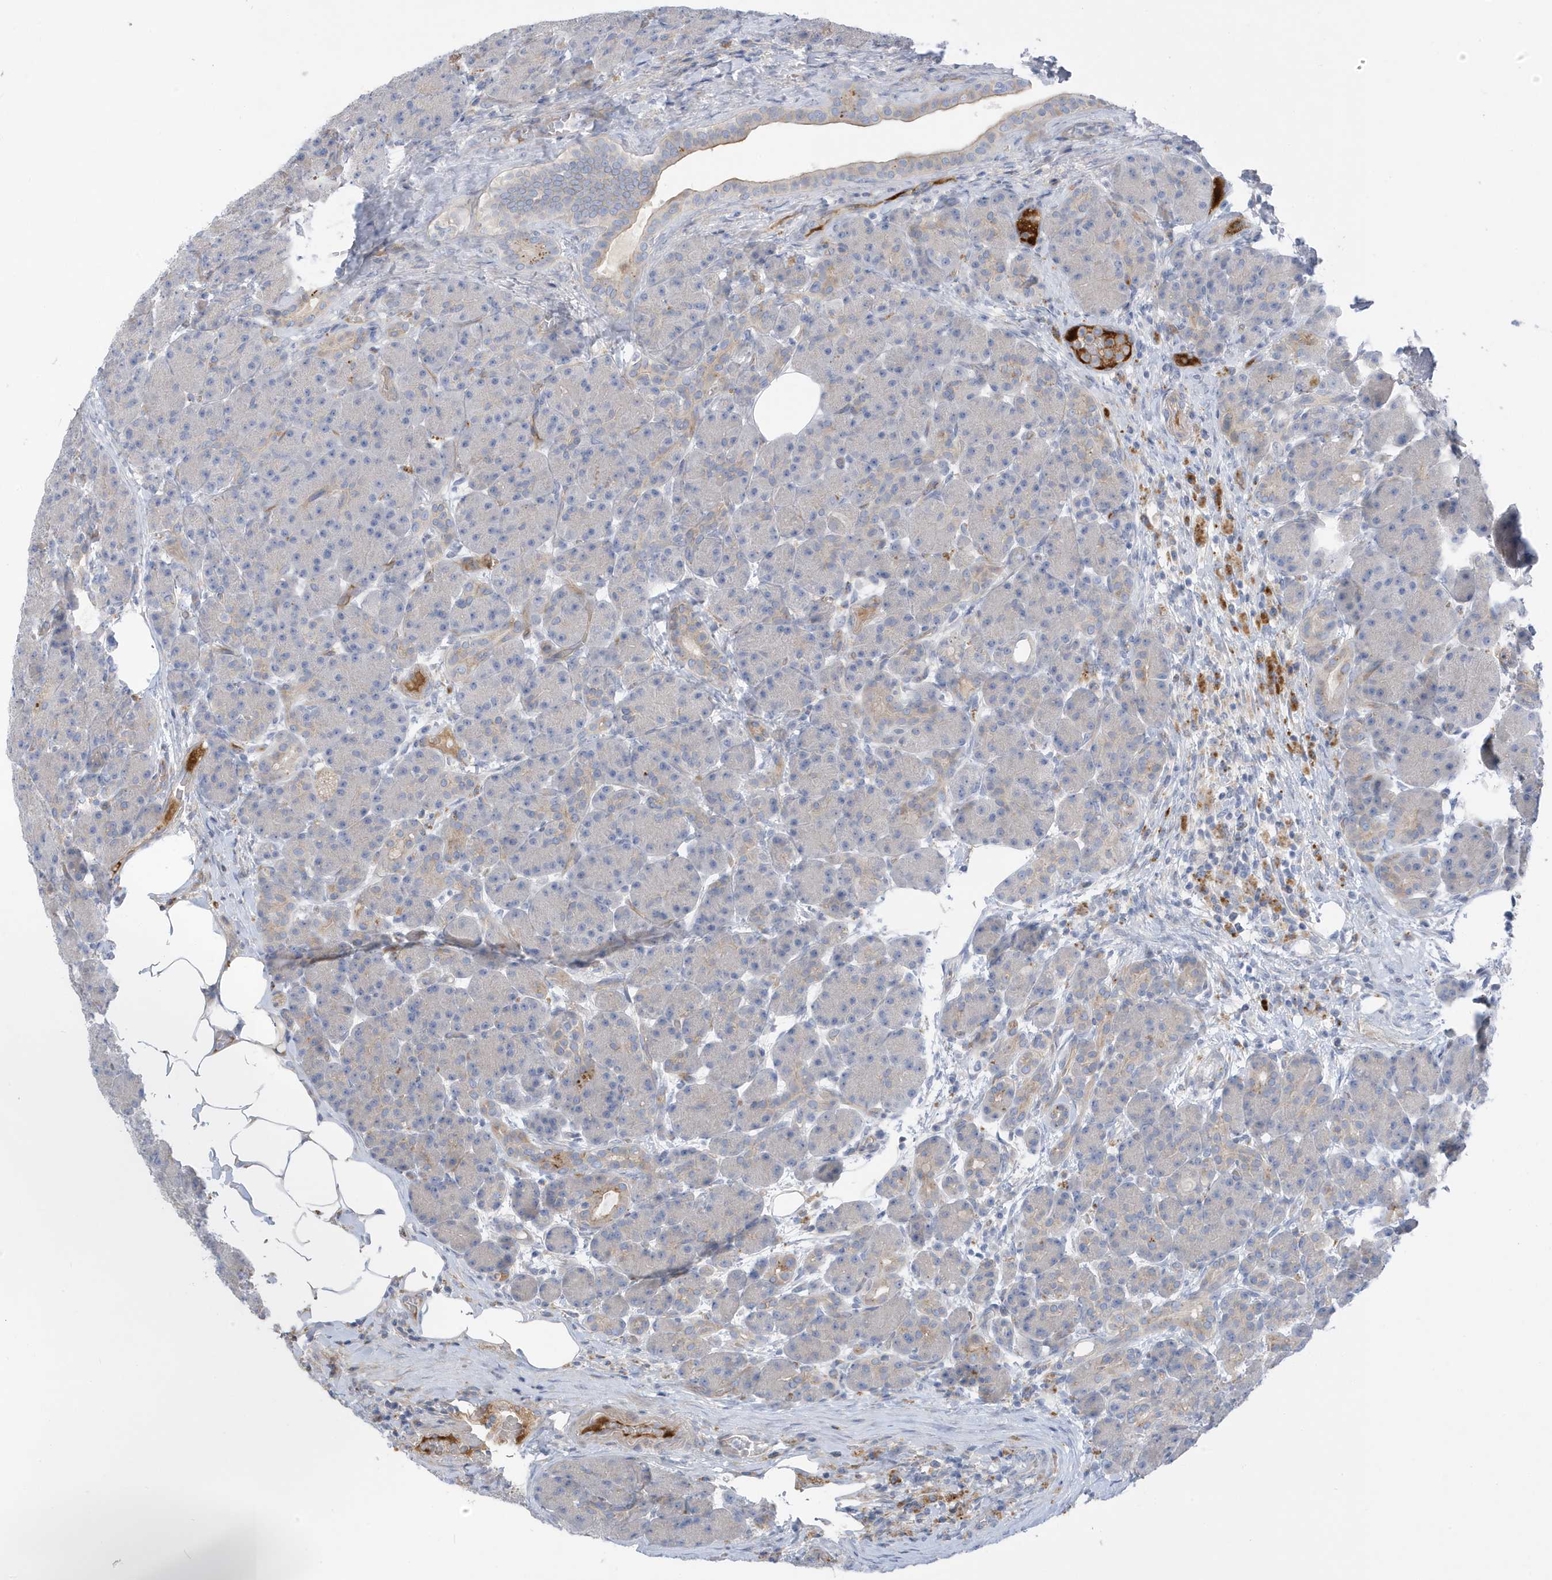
{"staining": {"intensity": "negative", "quantity": "none", "location": "none"}, "tissue": "pancreas", "cell_type": "Exocrine glandular cells", "image_type": "normal", "snomed": [{"axis": "morphology", "description": "Normal tissue, NOS"}, {"axis": "topography", "description": "Pancreas"}], "caption": "DAB (3,3'-diaminobenzidine) immunohistochemical staining of normal pancreas displays no significant staining in exocrine glandular cells. Brightfield microscopy of immunohistochemistry stained with DAB (brown) and hematoxylin (blue), captured at high magnification.", "gene": "ATP13A5", "patient": {"sex": "male", "age": 63}}